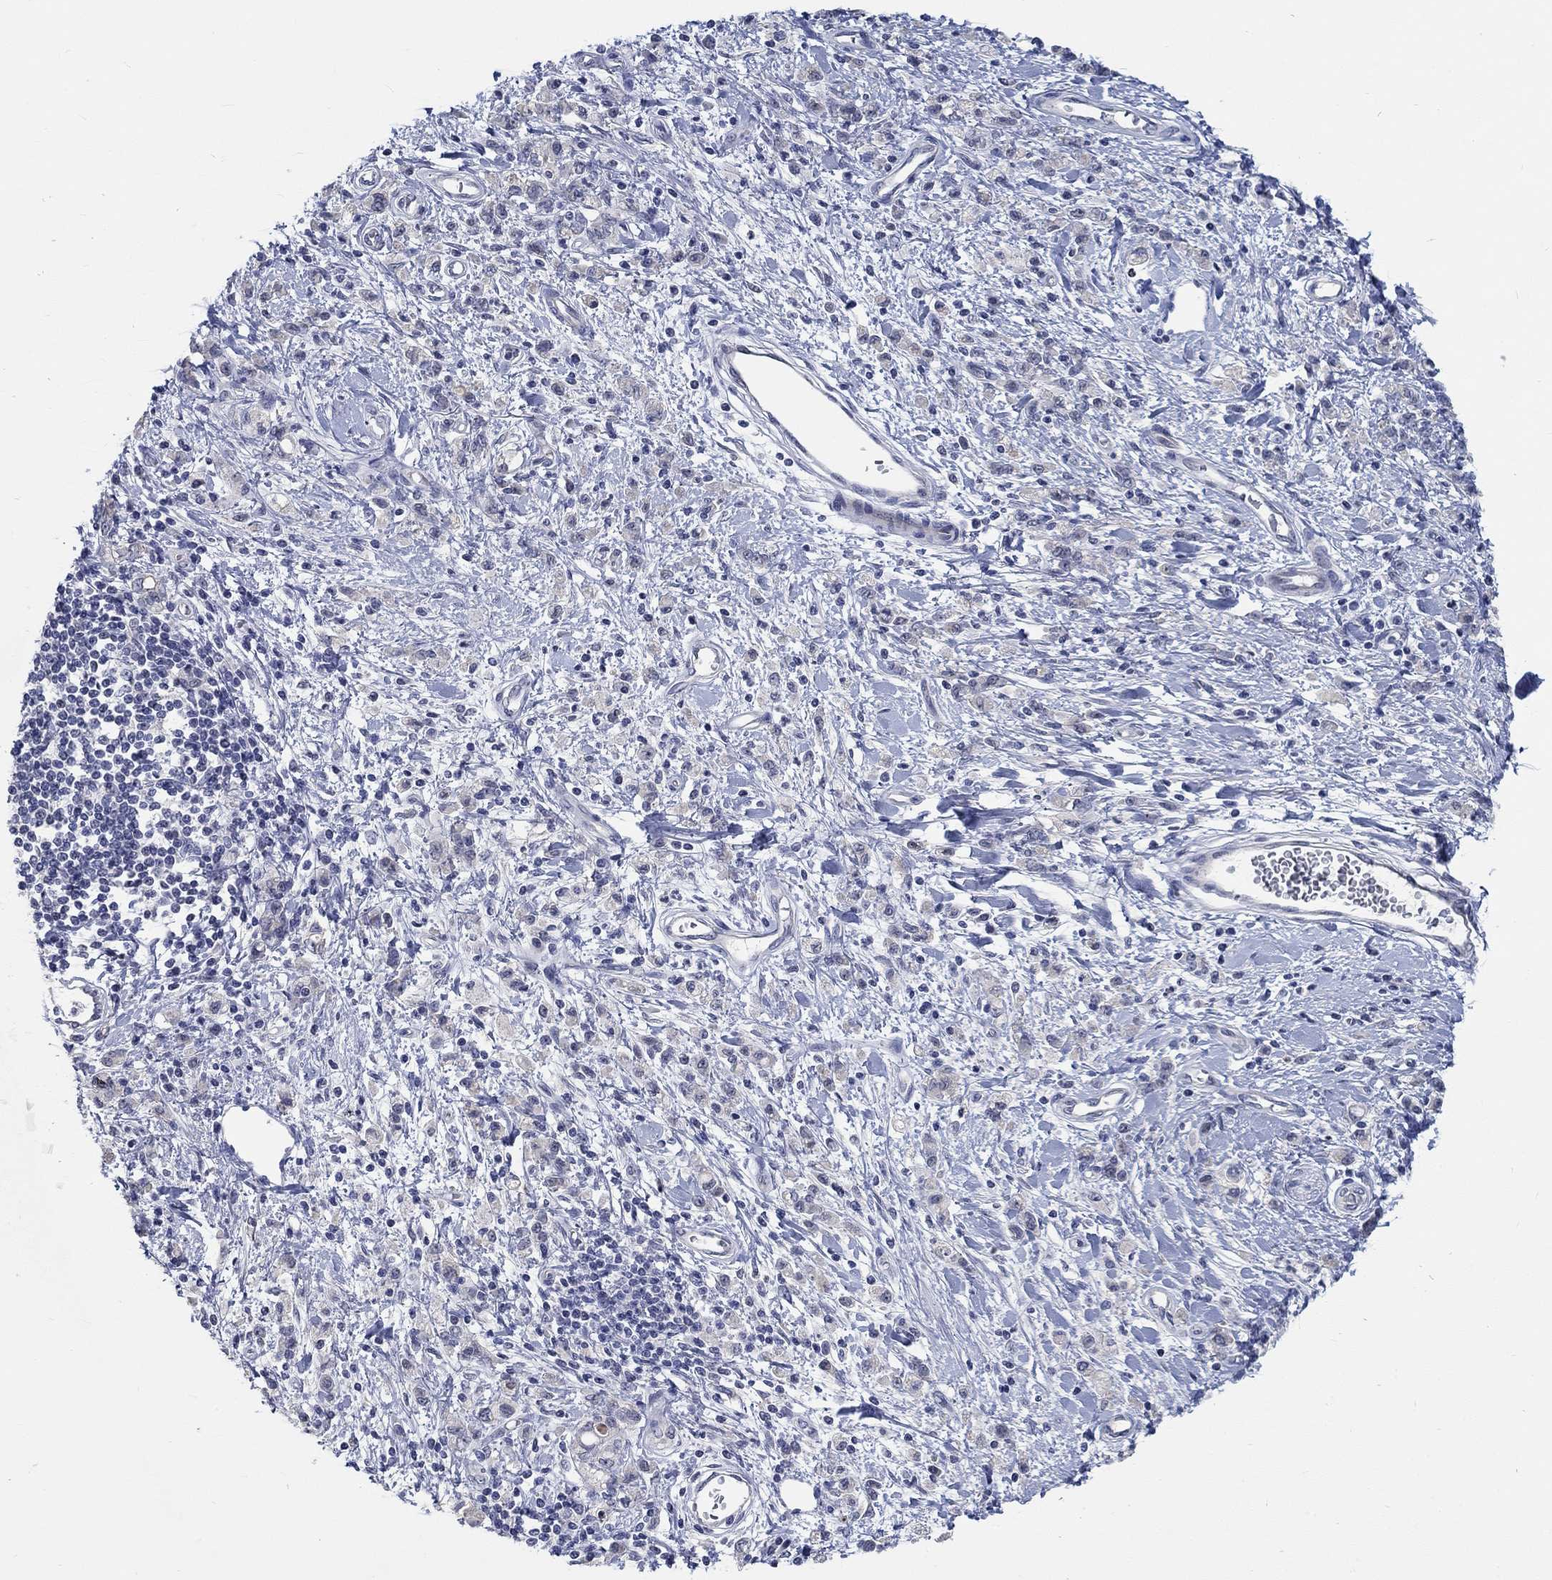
{"staining": {"intensity": "weak", "quantity": "25%-75%", "location": "cytoplasmic/membranous"}, "tissue": "stomach cancer", "cell_type": "Tumor cells", "image_type": "cancer", "snomed": [{"axis": "morphology", "description": "Adenocarcinoma, NOS"}, {"axis": "topography", "description": "Stomach"}], "caption": "Weak cytoplasmic/membranous staining for a protein is seen in about 25%-75% of tumor cells of stomach cancer using IHC.", "gene": "SMIM18", "patient": {"sex": "male", "age": 77}}